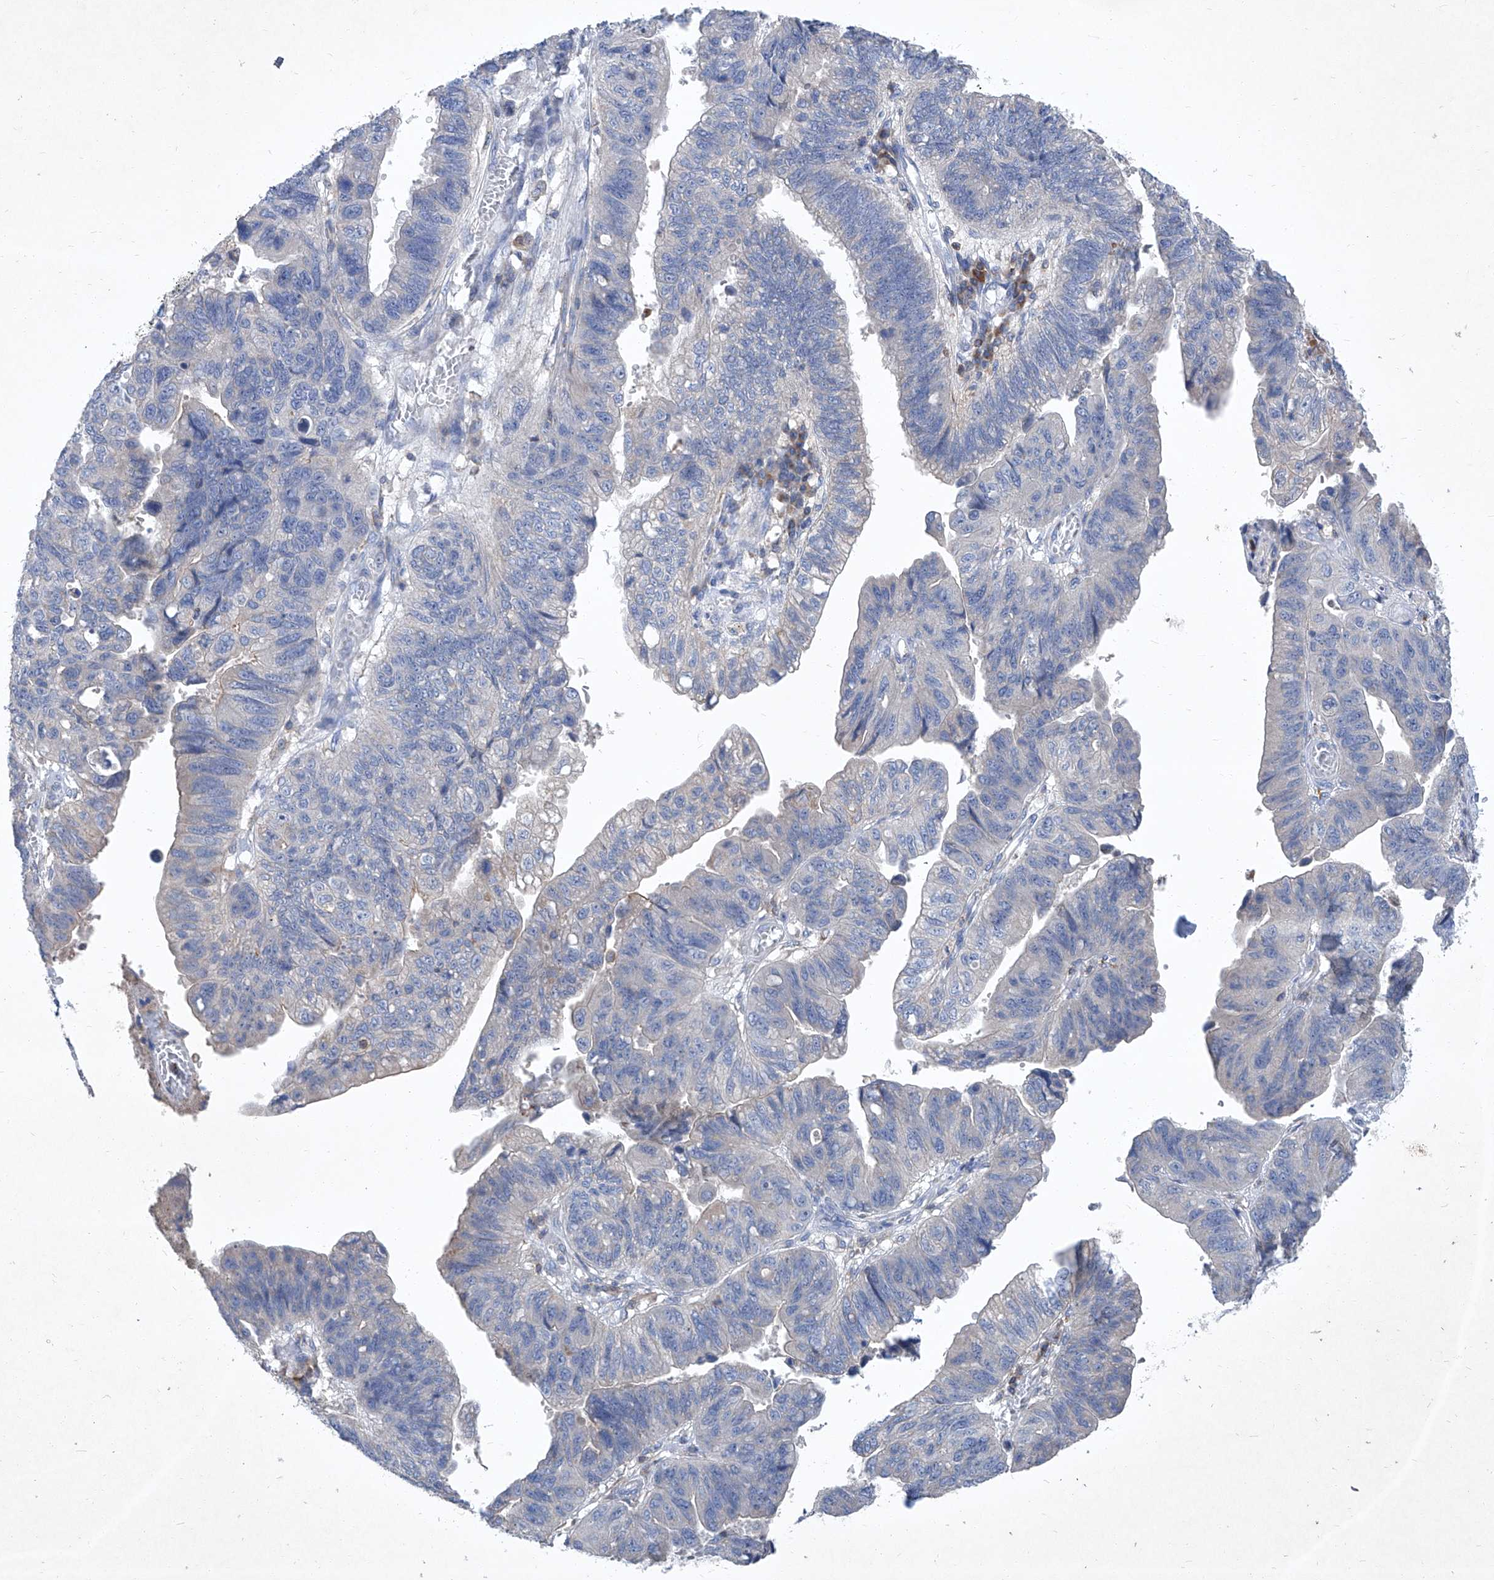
{"staining": {"intensity": "negative", "quantity": "none", "location": "none"}, "tissue": "stomach cancer", "cell_type": "Tumor cells", "image_type": "cancer", "snomed": [{"axis": "morphology", "description": "Adenocarcinoma, NOS"}, {"axis": "topography", "description": "Stomach"}], "caption": "This is an immunohistochemistry photomicrograph of human adenocarcinoma (stomach). There is no positivity in tumor cells.", "gene": "EPHA8", "patient": {"sex": "male", "age": 59}}